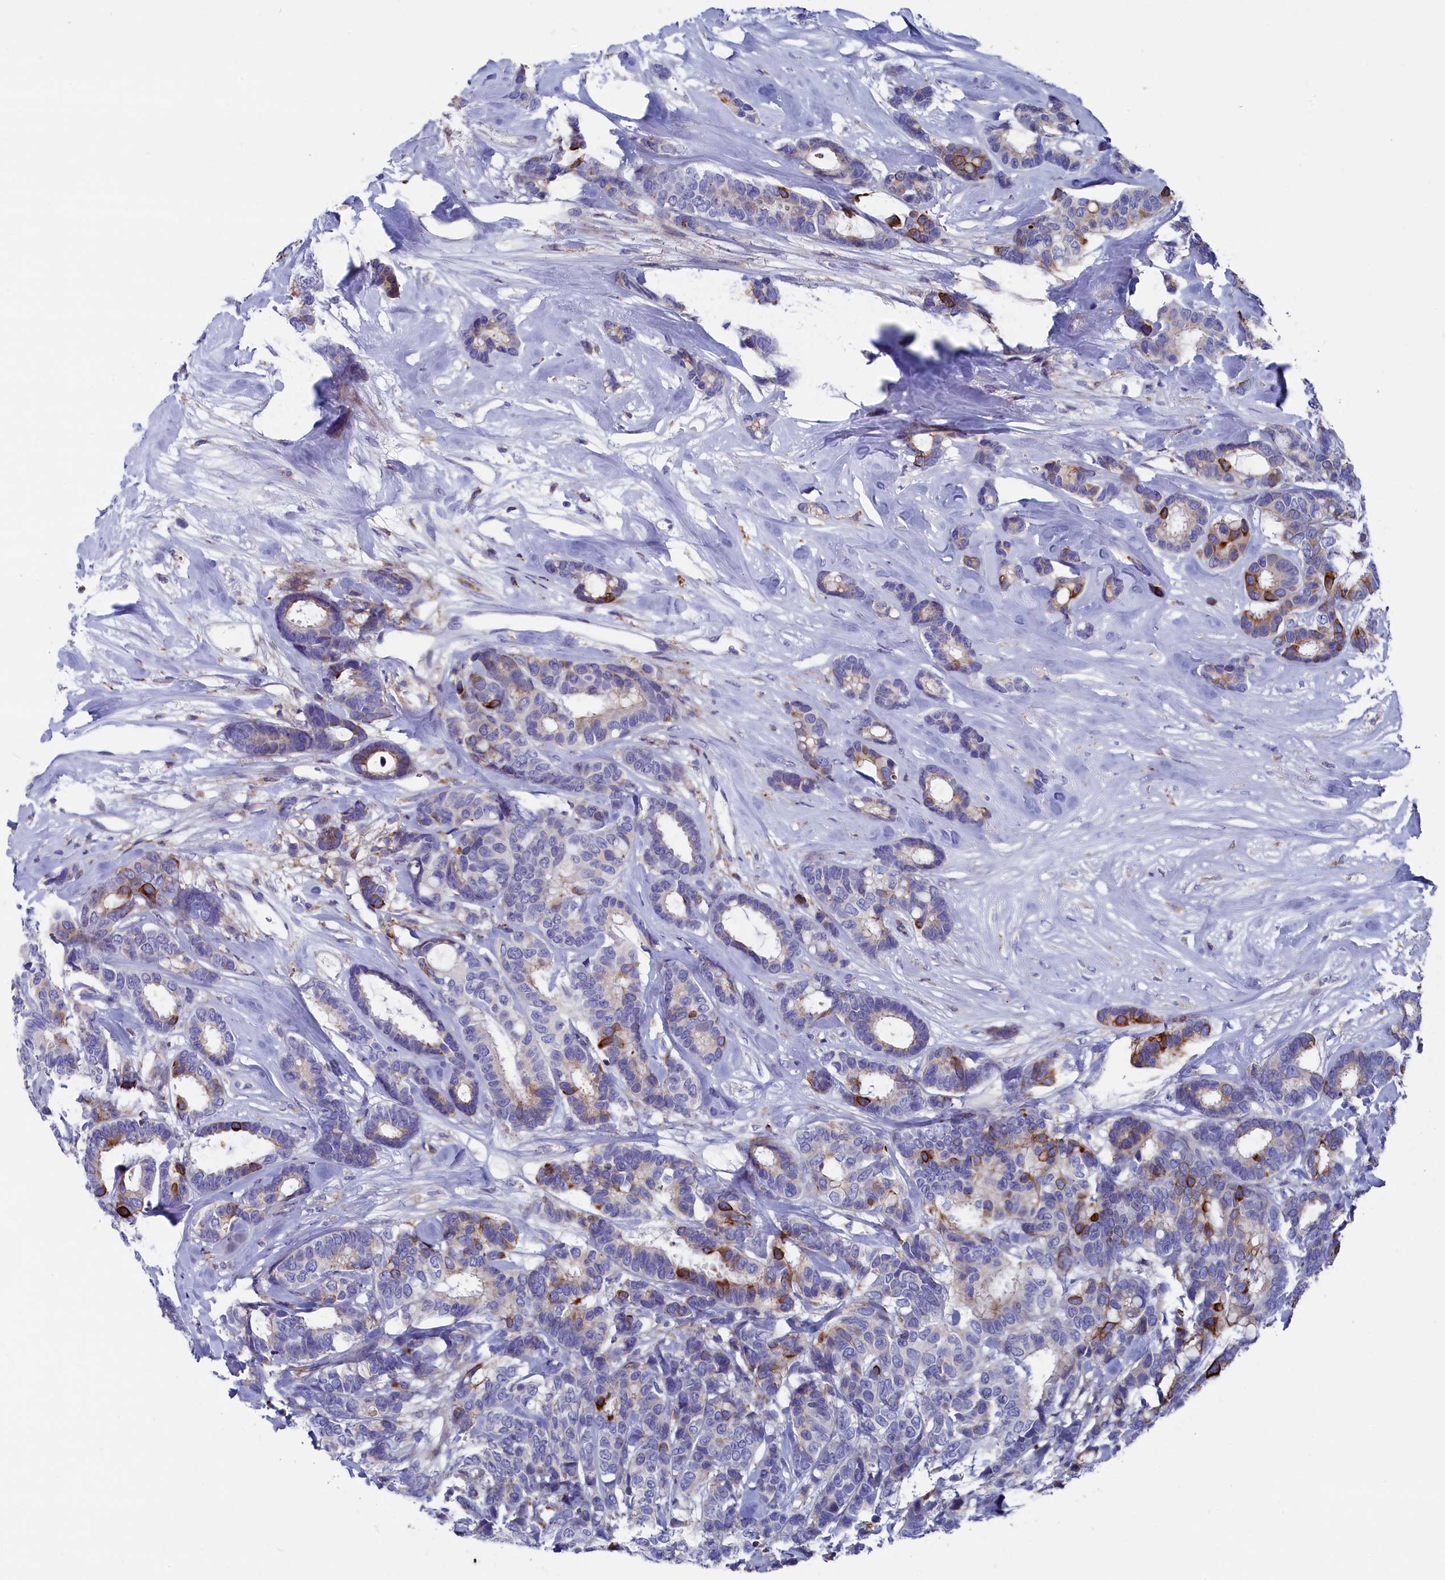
{"staining": {"intensity": "moderate", "quantity": "<25%", "location": "cytoplasmic/membranous"}, "tissue": "breast cancer", "cell_type": "Tumor cells", "image_type": "cancer", "snomed": [{"axis": "morphology", "description": "Duct carcinoma"}, {"axis": "topography", "description": "Breast"}], "caption": "Immunohistochemistry (IHC) micrograph of human breast cancer stained for a protein (brown), which shows low levels of moderate cytoplasmic/membranous positivity in approximately <25% of tumor cells.", "gene": "NUDT7", "patient": {"sex": "female", "age": 87}}